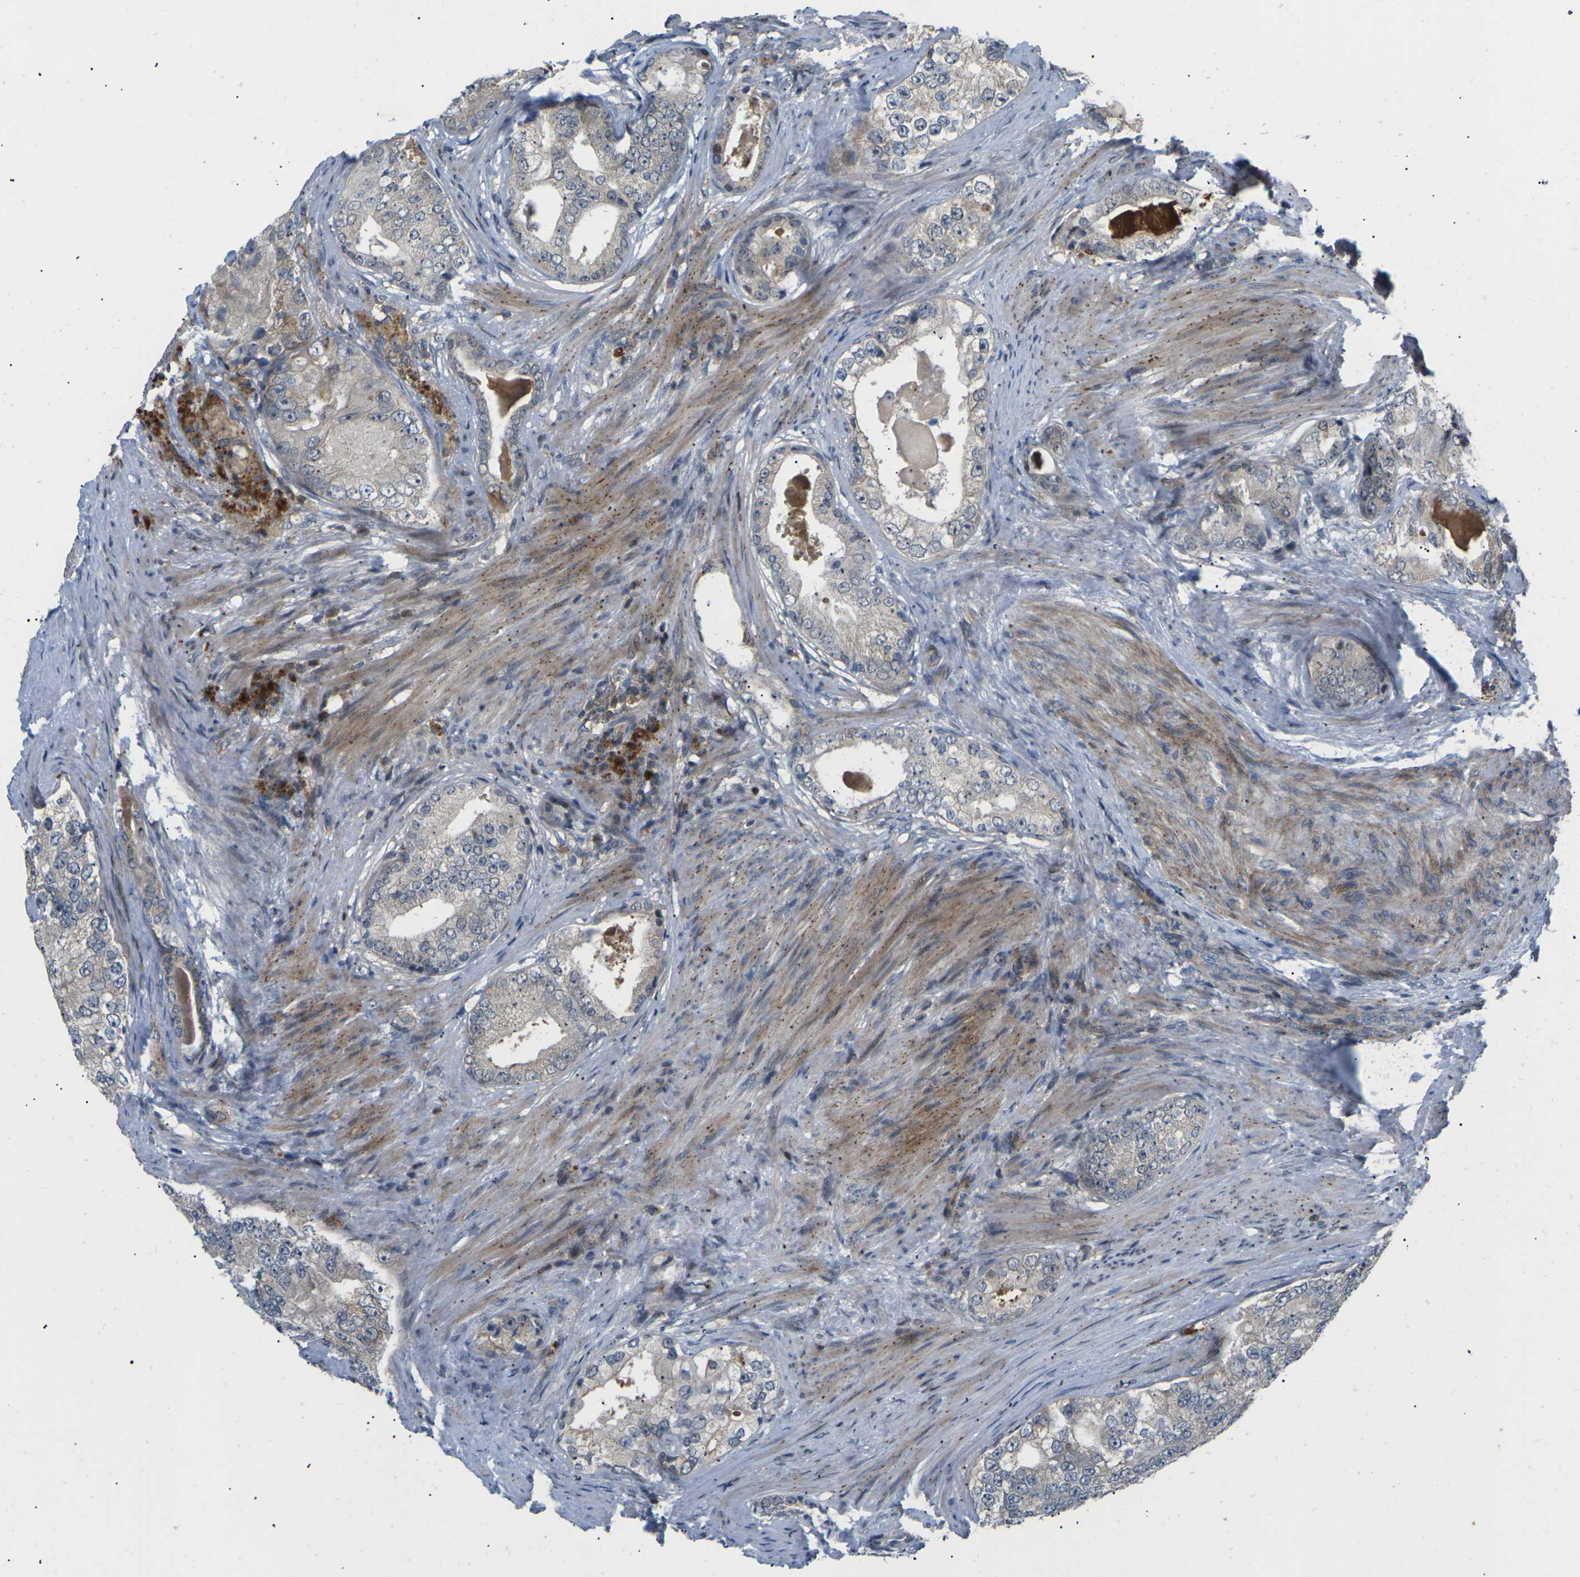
{"staining": {"intensity": "weak", "quantity": "<25%", "location": "cytoplasmic/membranous"}, "tissue": "prostate cancer", "cell_type": "Tumor cells", "image_type": "cancer", "snomed": [{"axis": "morphology", "description": "Adenocarcinoma, High grade"}, {"axis": "topography", "description": "Prostate"}], "caption": "A micrograph of prostate cancer (adenocarcinoma (high-grade)) stained for a protein demonstrates no brown staining in tumor cells.", "gene": "RPS6KA3", "patient": {"sex": "male", "age": 66}}